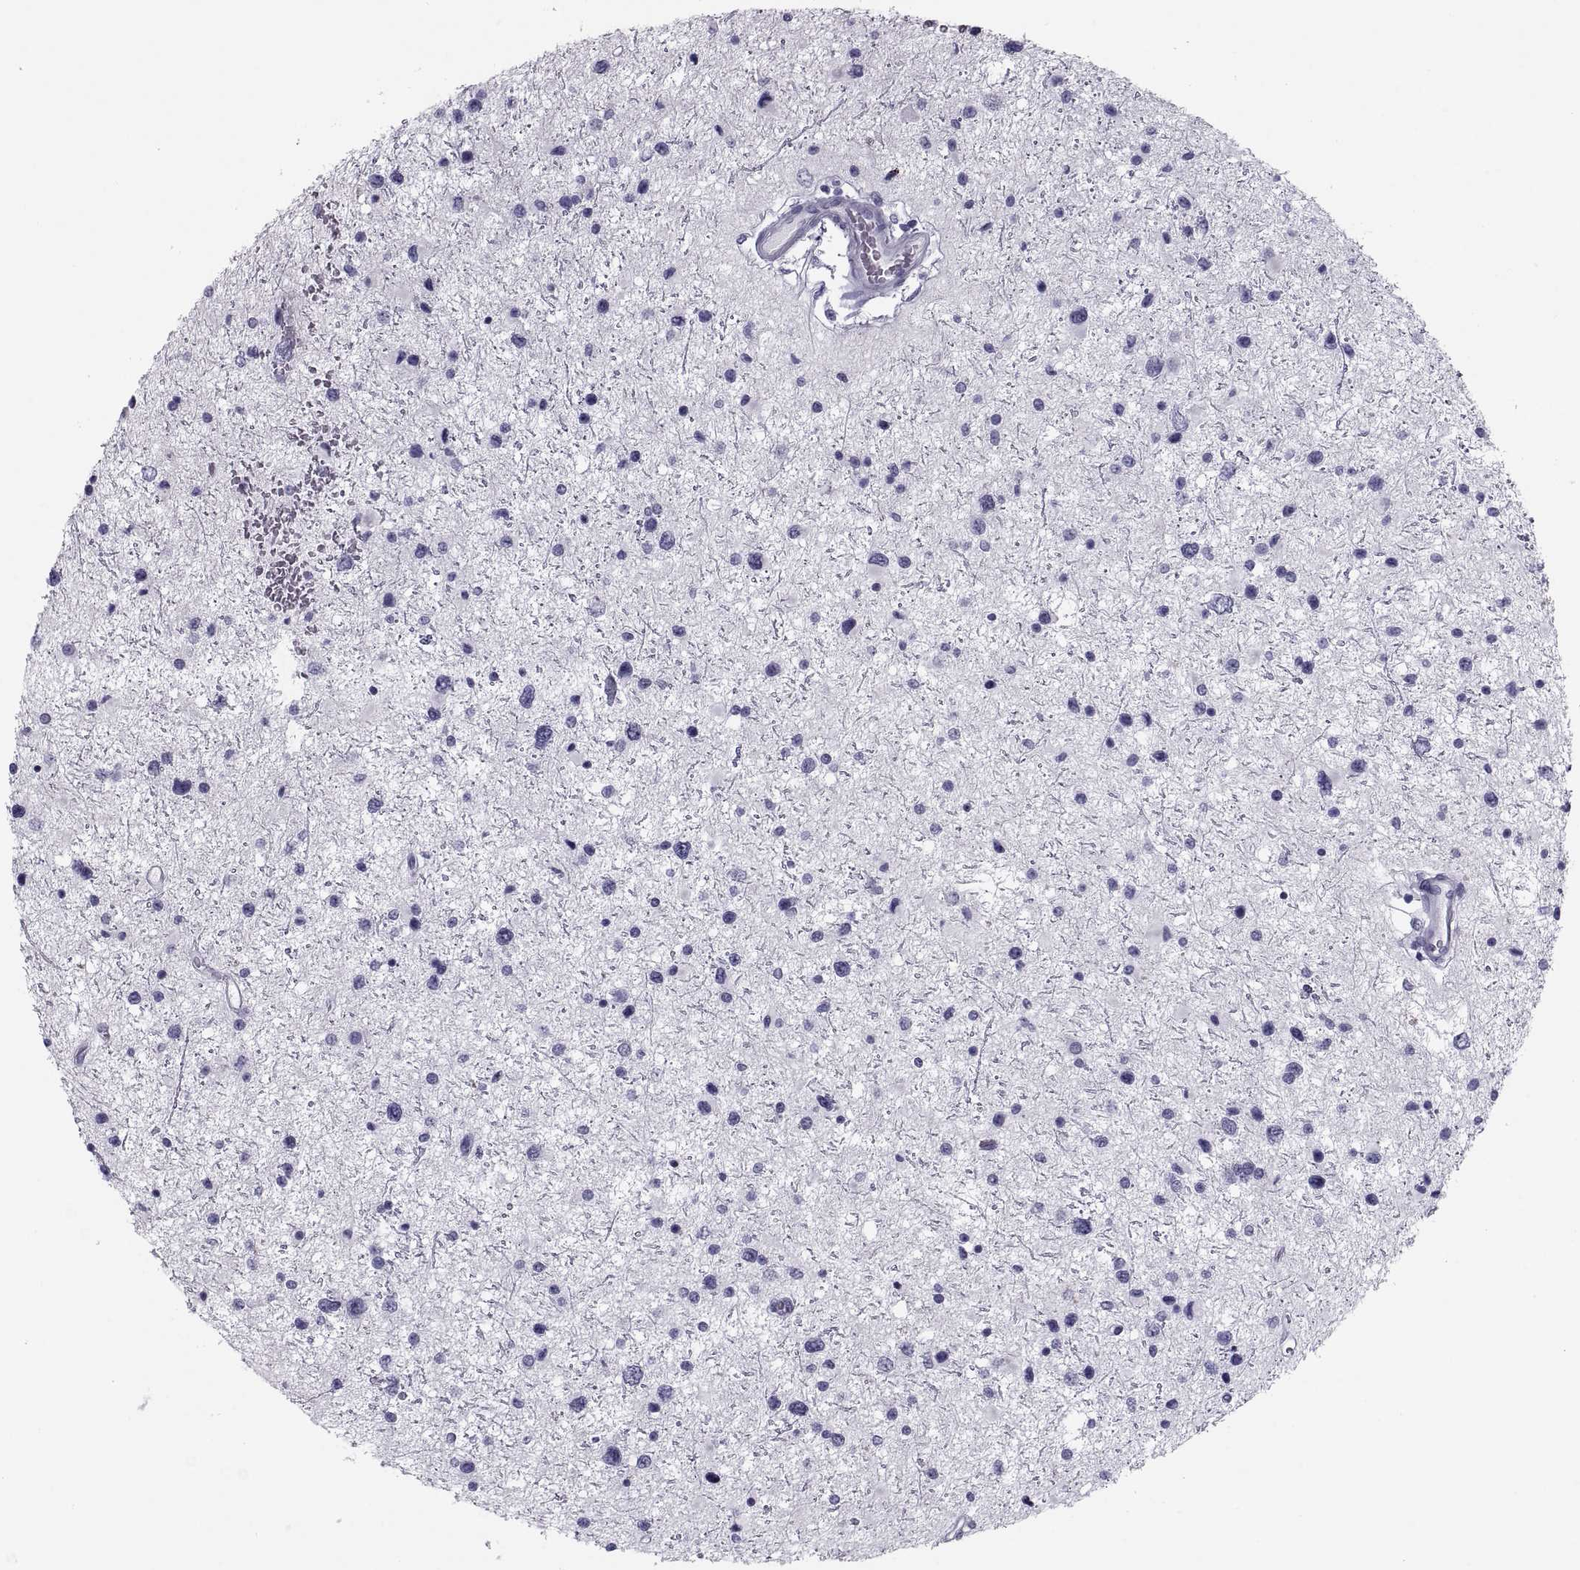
{"staining": {"intensity": "negative", "quantity": "none", "location": "none"}, "tissue": "glioma", "cell_type": "Tumor cells", "image_type": "cancer", "snomed": [{"axis": "morphology", "description": "Glioma, malignant, Low grade"}, {"axis": "topography", "description": "Brain"}], "caption": "Glioma was stained to show a protein in brown. There is no significant expression in tumor cells.", "gene": "CRISP1", "patient": {"sex": "female", "age": 32}}